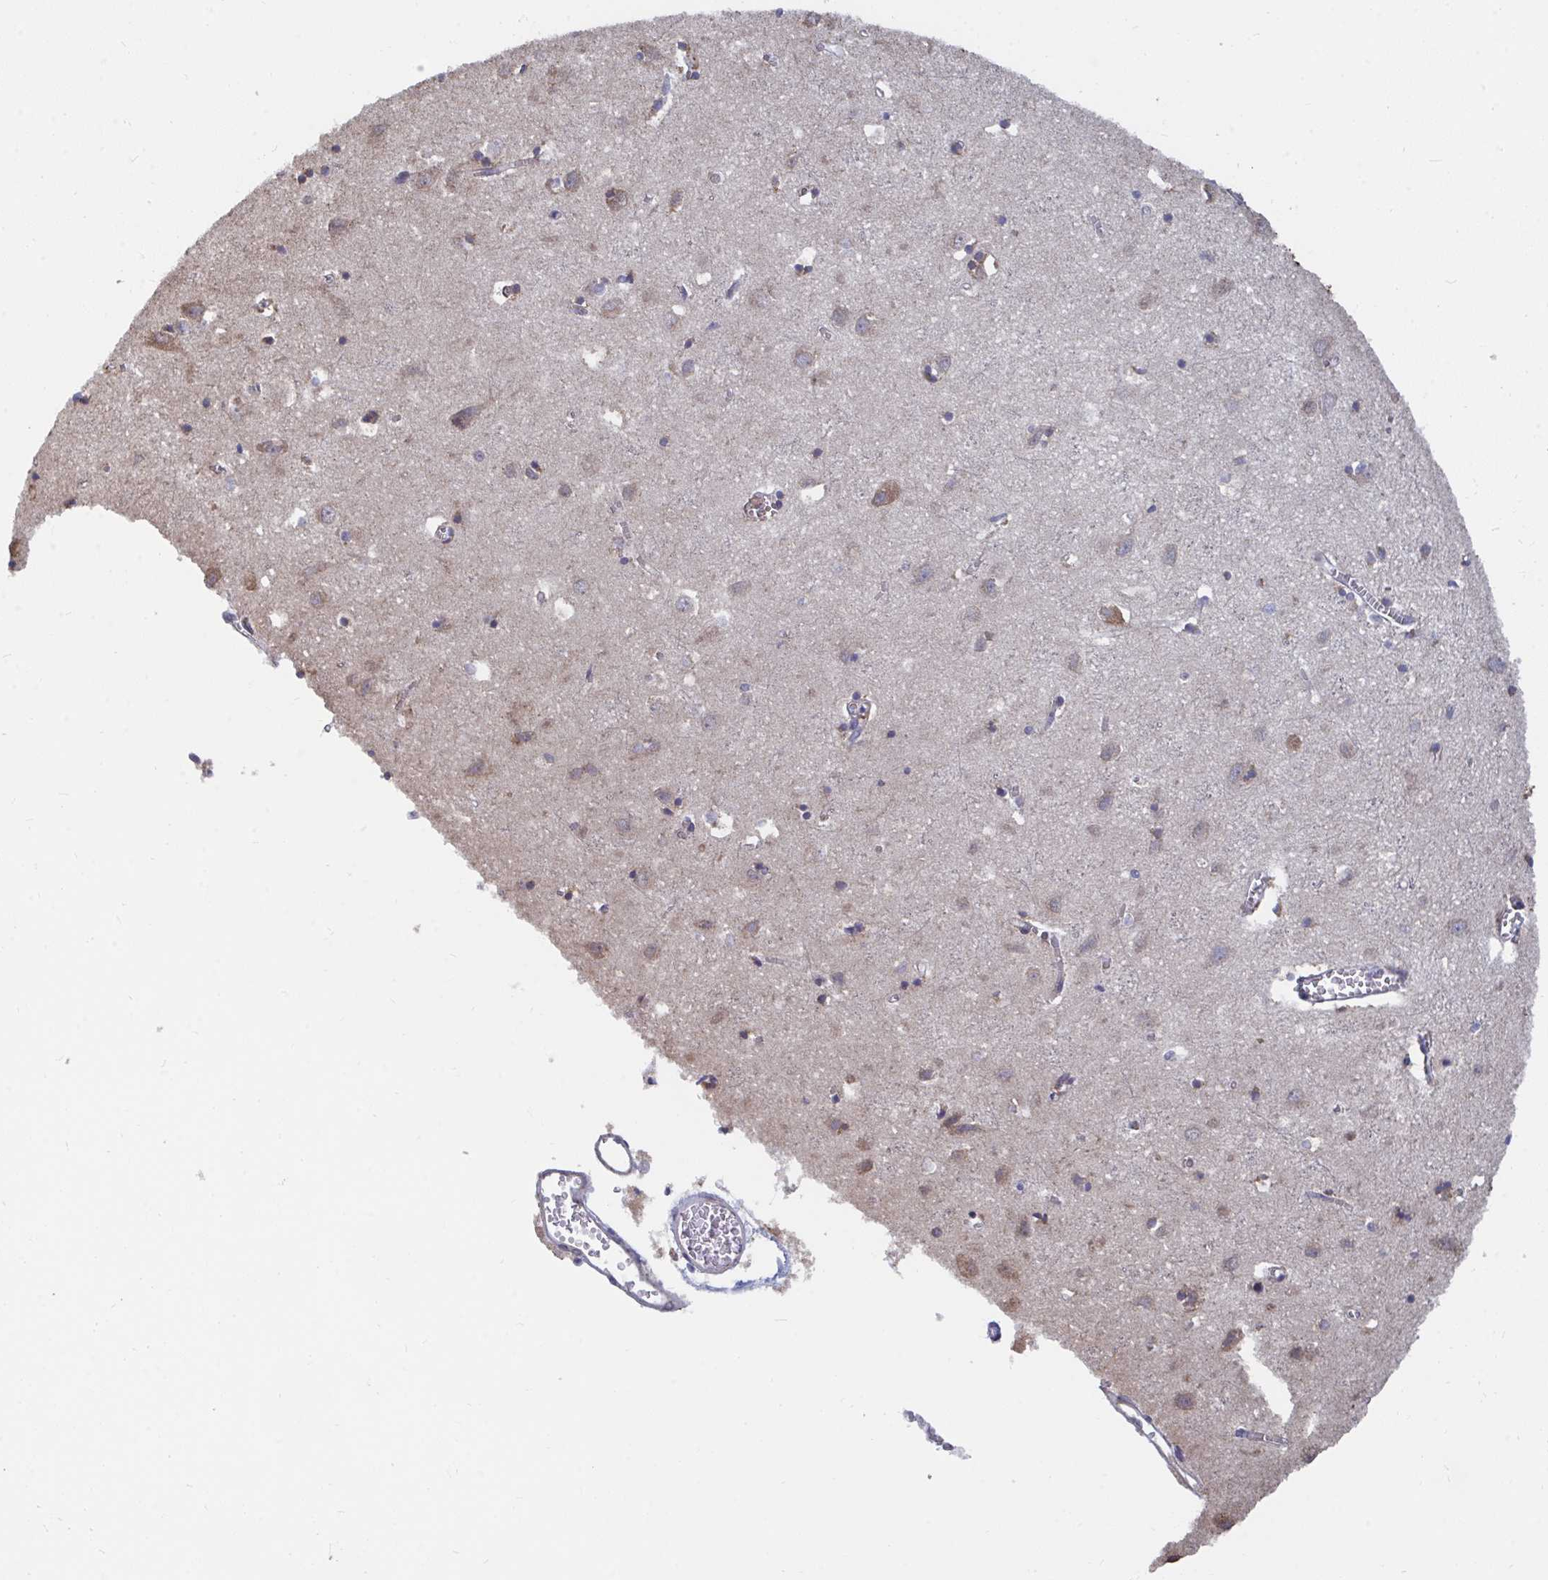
{"staining": {"intensity": "negative", "quantity": "none", "location": "none"}, "tissue": "cerebral cortex", "cell_type": "Endothelial cells", "image_type": "normal", "snomed": [{"axis": "morphology", "description": "Normal tissue, NOS"}, {"axis": "topography", "description": "Cerebral cortex"}], "caption": "Endothelial cells show no significant positivity in unremarkable cerebral cortex. Brightfield microscopy of immunohistochemistry (IHC) stained with DAB (brown) and hematoxylin (blue), captured at high magnification.", "gene": "ELAVL1", "patient": {"sex": "male", "age": 70}}